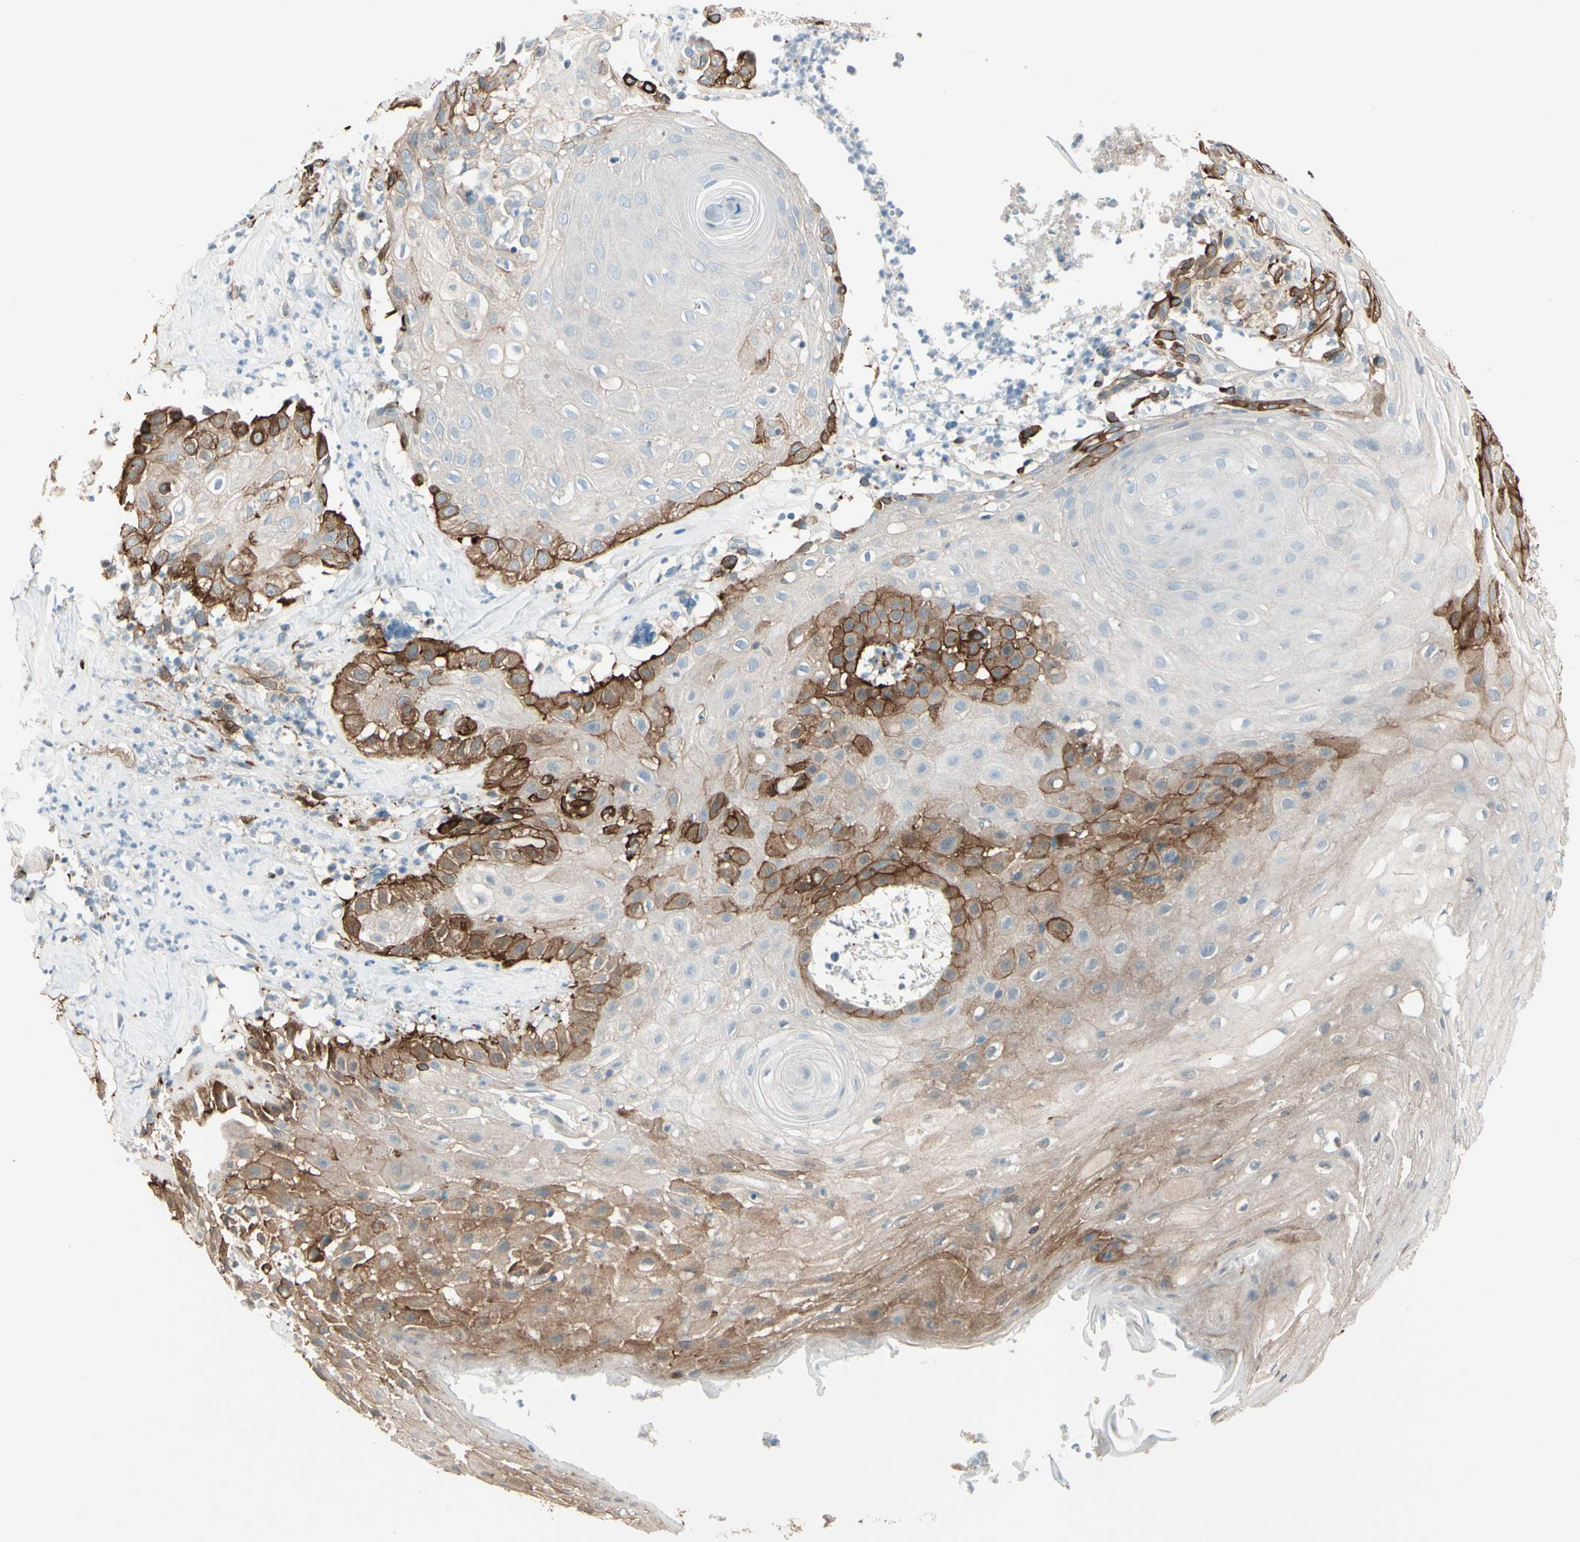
{"staining": {"intensity": "moderate", "quantity": "<25%", "location": "cytoplasmic/membranous"}, "tissue": "skin cancer", "cell_type": "Tumor cells", "image_type": "cancer", "snomed": [{"axis": "morphology", "description": "Squamous cell carcinoma, NOS"}, {"axis": "topography", "description": "Skin"}], "caption": "About <25% of tumor cells in skin squamous cell carcinoma show moderate cytoplasmic/membranous protein expression as visualized by brown immunohistochemical staining.", "gene": "CALD1", "patient": {"sex": "male", "age": 65}}